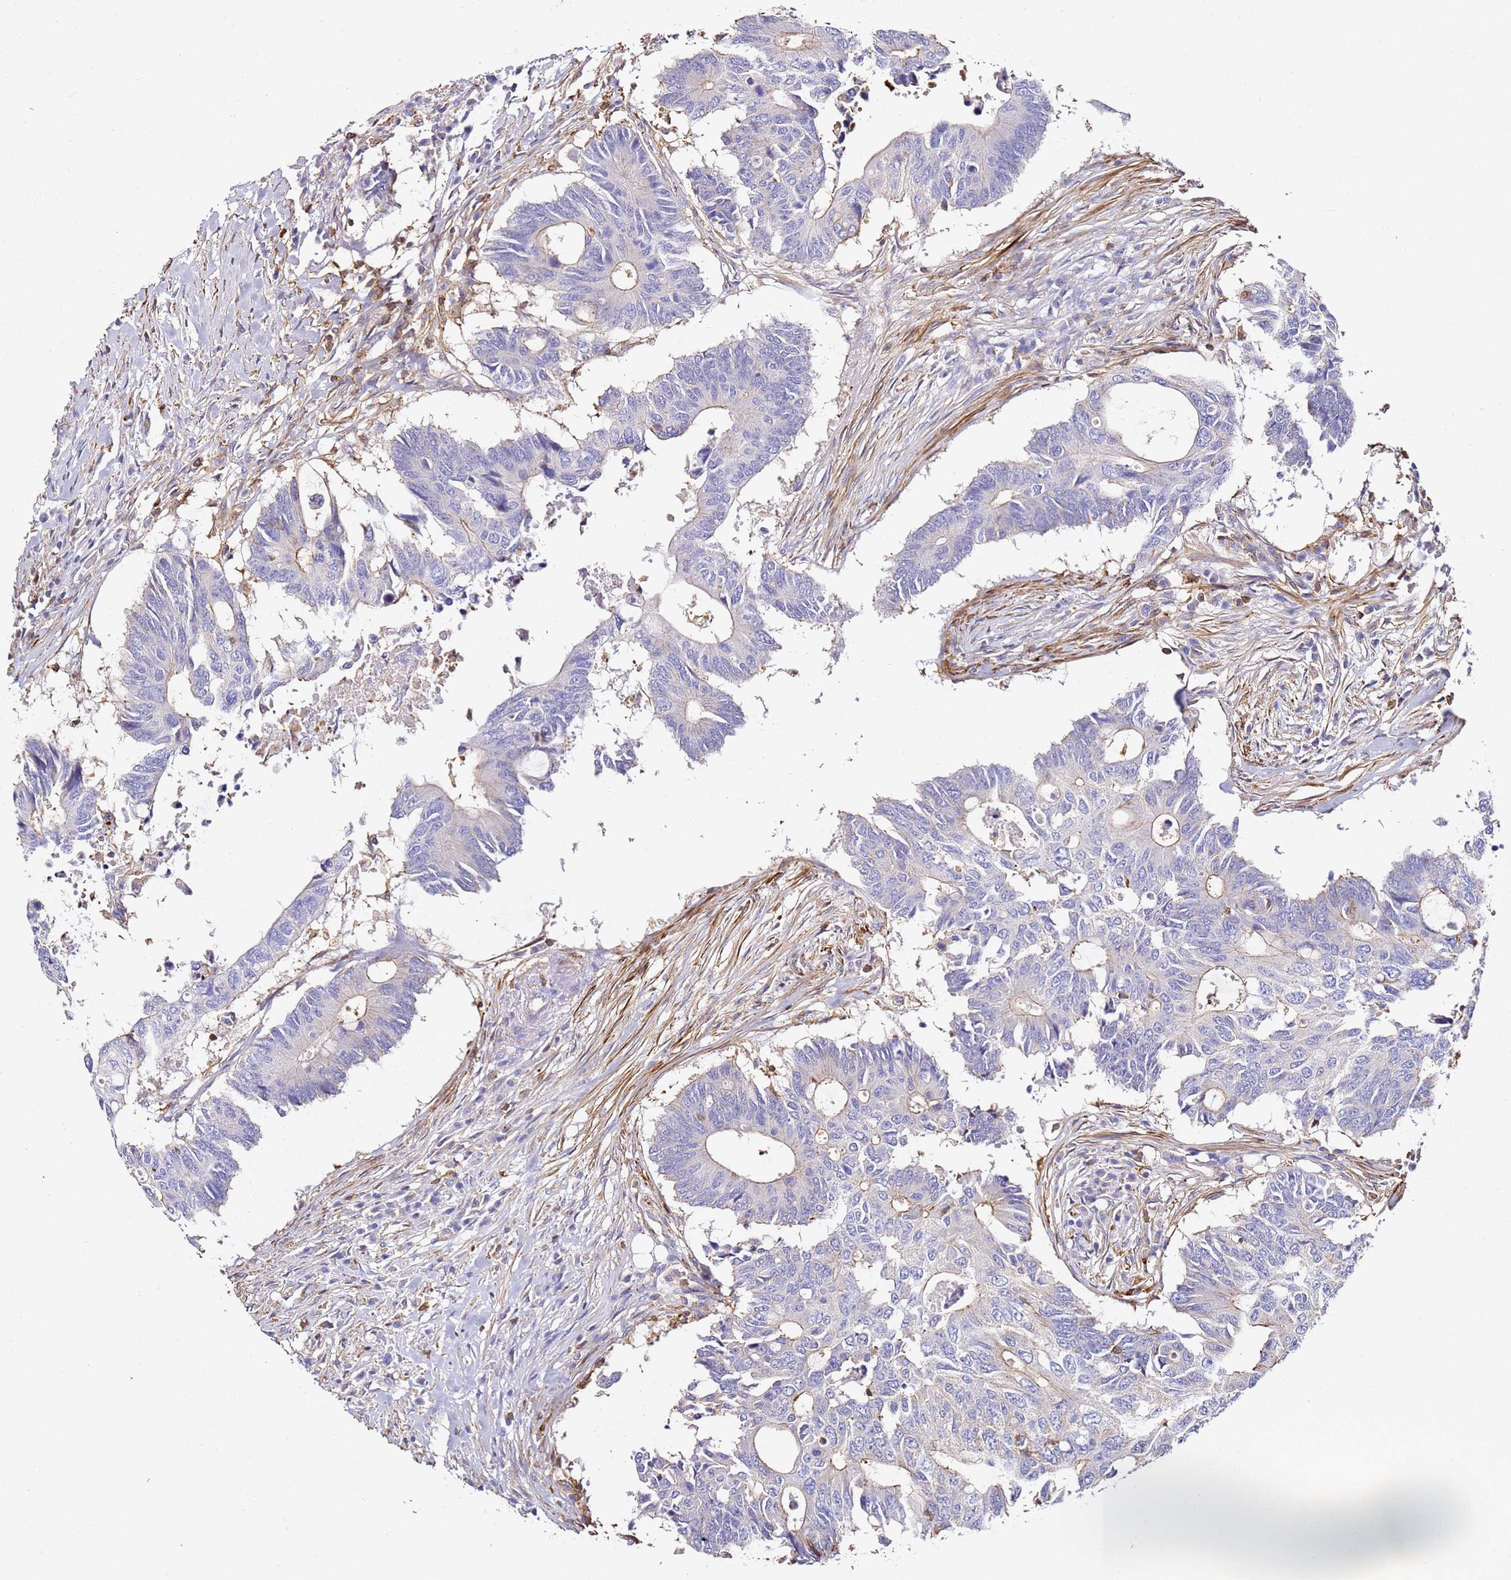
{"staining": {"intensity": "weak", "quantity": "<25%", "location": "cytoplasmic/membranous"}, "tissue": "colorectal cancer", "cell_type": "Tumor cells", "image_type": "cancer", "snomed": [{"axis": "morphology", "description": "Adenocarcinoma, NOS"}, {"axis": "topography", "description": "Colon"}], "caption": "Protein analysis of colorectal cancer (adenocarcinoma) exhibits no significant positivity in tumor cells. (DAB immunohistochemistry (IHC) visualized using brightfield microscopy, high magnification).", "gene": "ZNF671", "patient": {"sex": "male", "age": 71}}